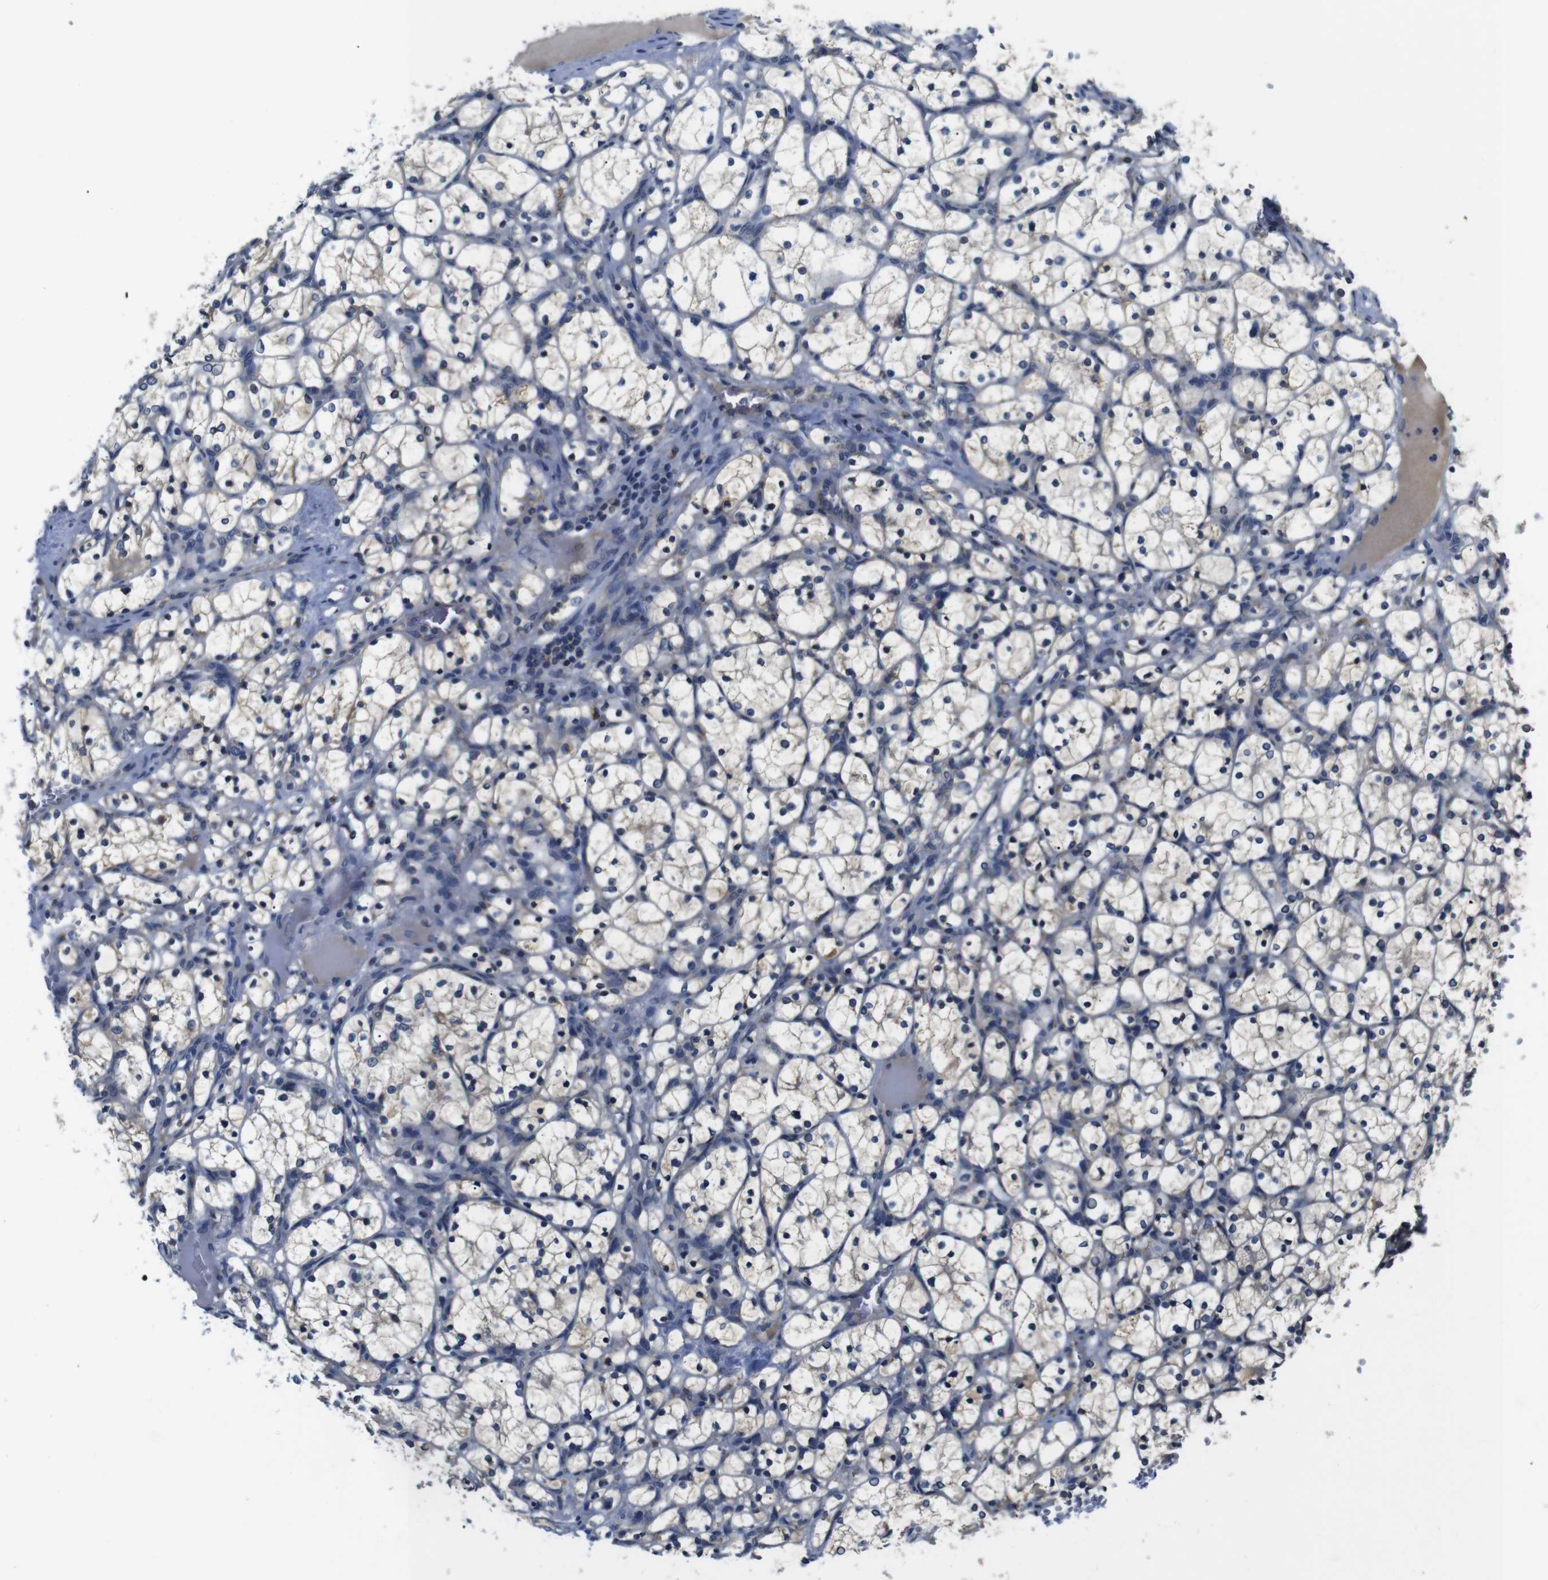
{"staining": {"intensity": "weak", "quantity": "<25%", "location": "cytoplasmic/membranous"}, "tissue": "renal cancer", "cell_type": "Tumor cells", "image_type": "cancer", "snomed": [{"axis": "morphology", "description": "Adenocarcinoma, NOS"}, {"axis": "topography", "description": "Kidney"}], "caption": "Image shows no protein staining in tumor cells of renal cancer (adenocarcinoma) tissue. The staining is performed using DAB brown chromogen with nuclei counter-stained in using hematoxylin.", "gene": "FKBP14", "patient": {"sex": "female", "age": 69}}